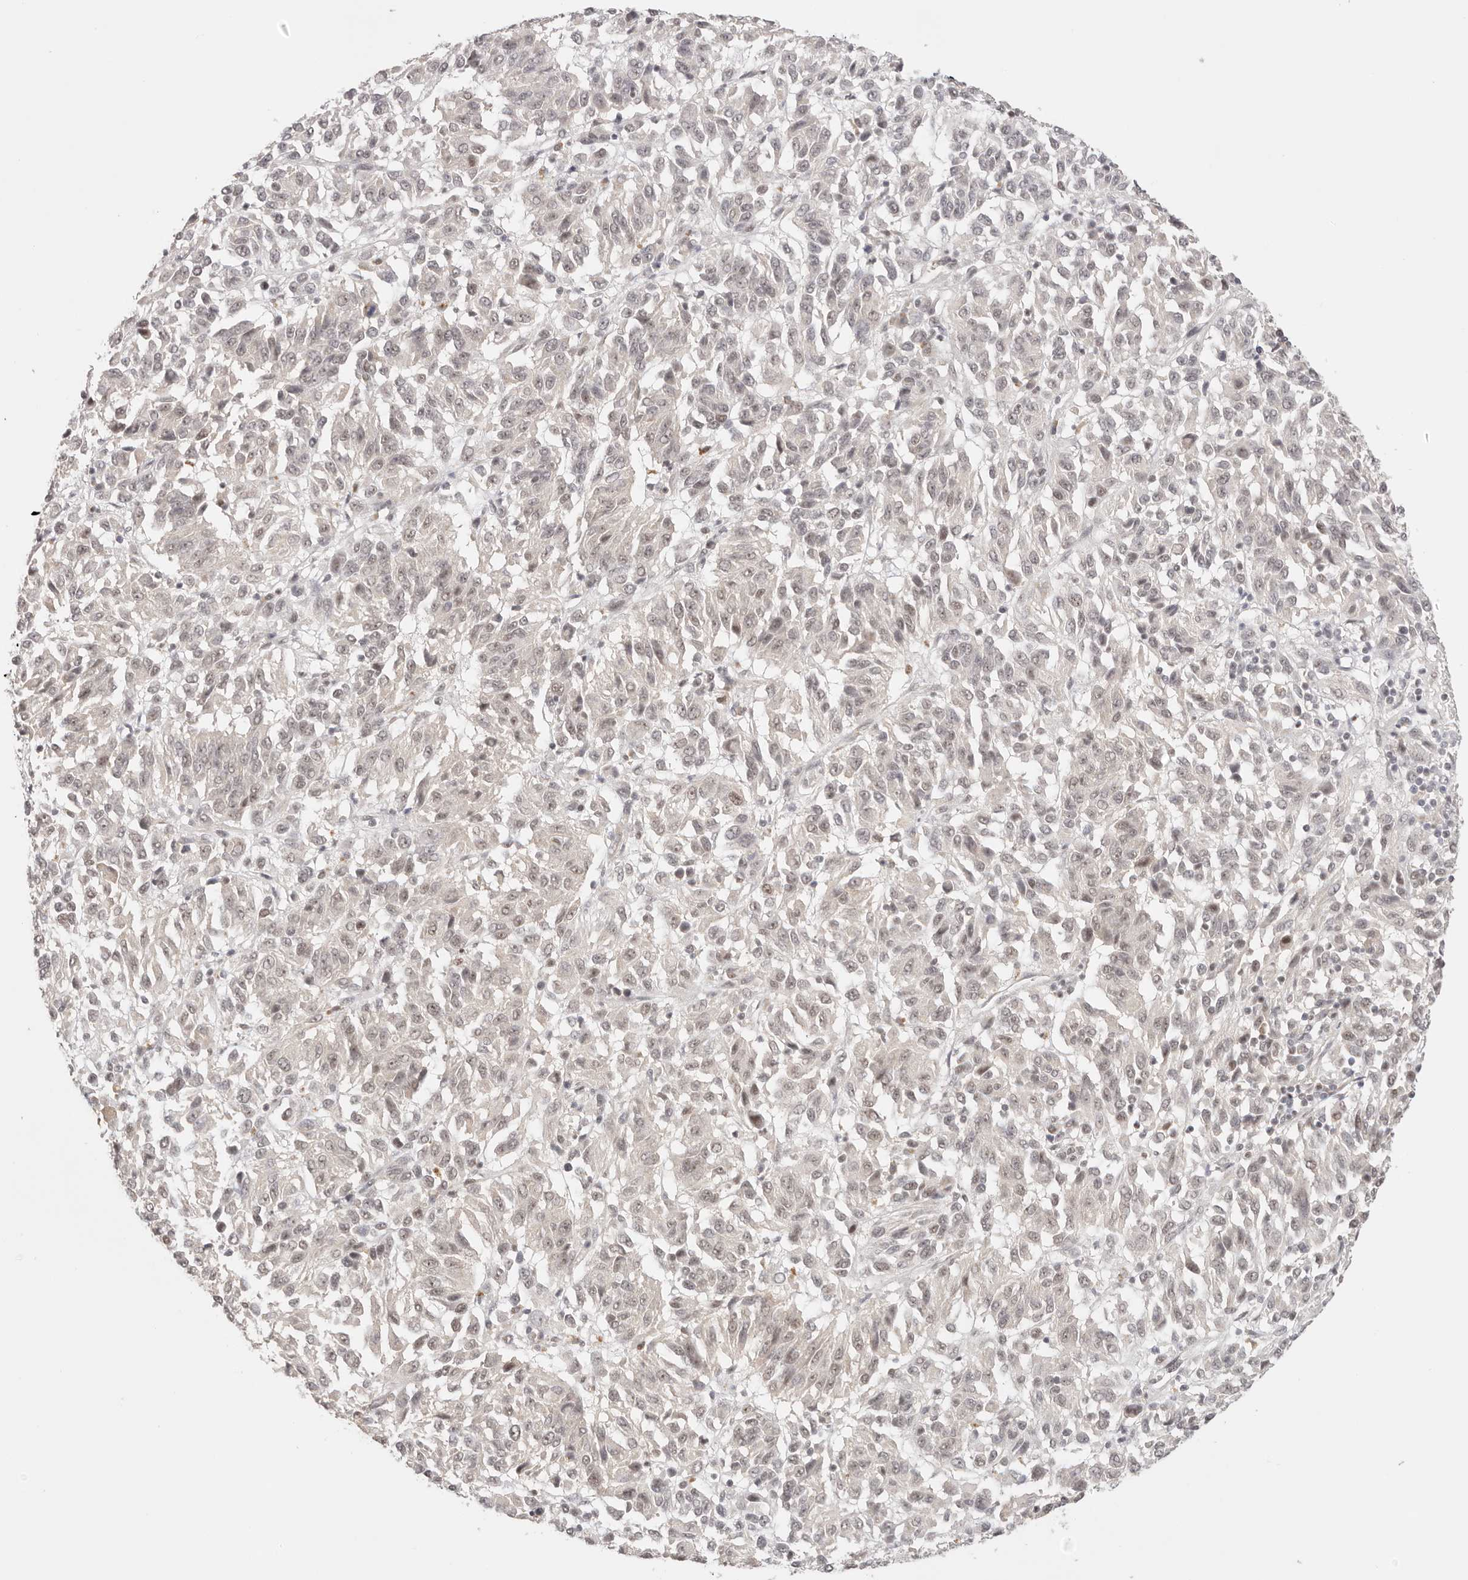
{"staining": {"intensity": "weak", "quantity": ">75%", "location": "nuclear"}, "tissue": "melanoma", "cell_type": "Tumor cells", "image_type": "cancer", "snomed": [{"axis": "morphology", "description": "Malignant melanoma, NOS"}, {"axis": "topography", "description": "Skin"}], "caption": "IHC micrograph of human melanoma stained for a protein (brown), which shows low levels of weak nuclear staining in about >75% of tumor cells.", "gene": "RFC3", "patient": {"sex": "female", "age": 82}}